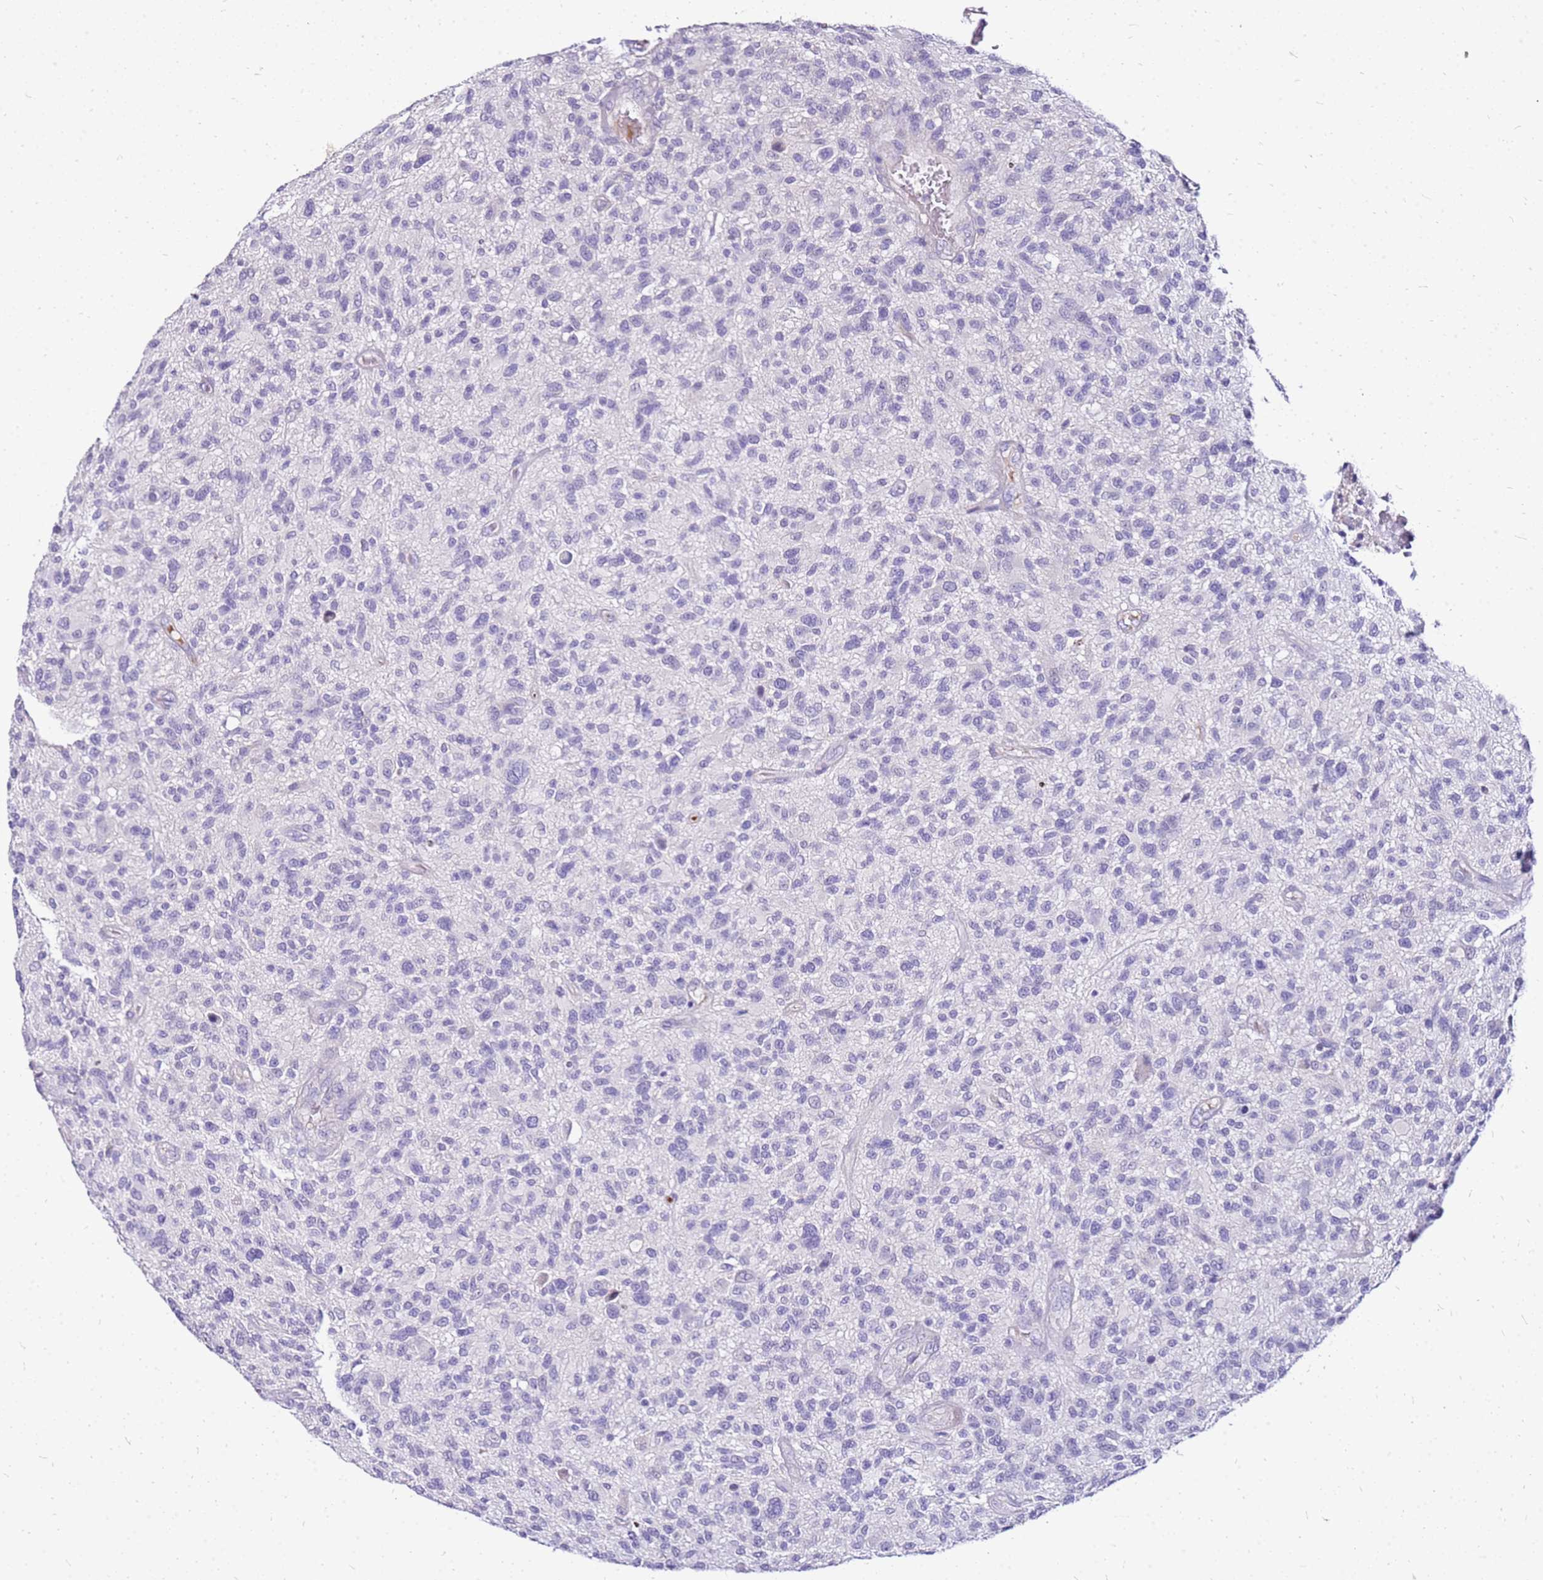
{"staining": {"intensity": "negative", "quantity": "none", "location": "none"}, "tissue": "glioma", "cell_type": "Tumor cells", "image_type": "cancer", "snomed": [{"axis": "morphology", "description": "Glioma, malignant, High grade"}, {"axis": "topography", "description": "Brain"}], "caption": "Protein analysis of glioma shows no significant staining in tumor cells. (DAB (3,3'-diaminobenzidine) immunohistochemistry (IHC) with hematoxylin counter stain).", "gene": "DCDC2B", "patient": {"sex": "male", "age": 47}}